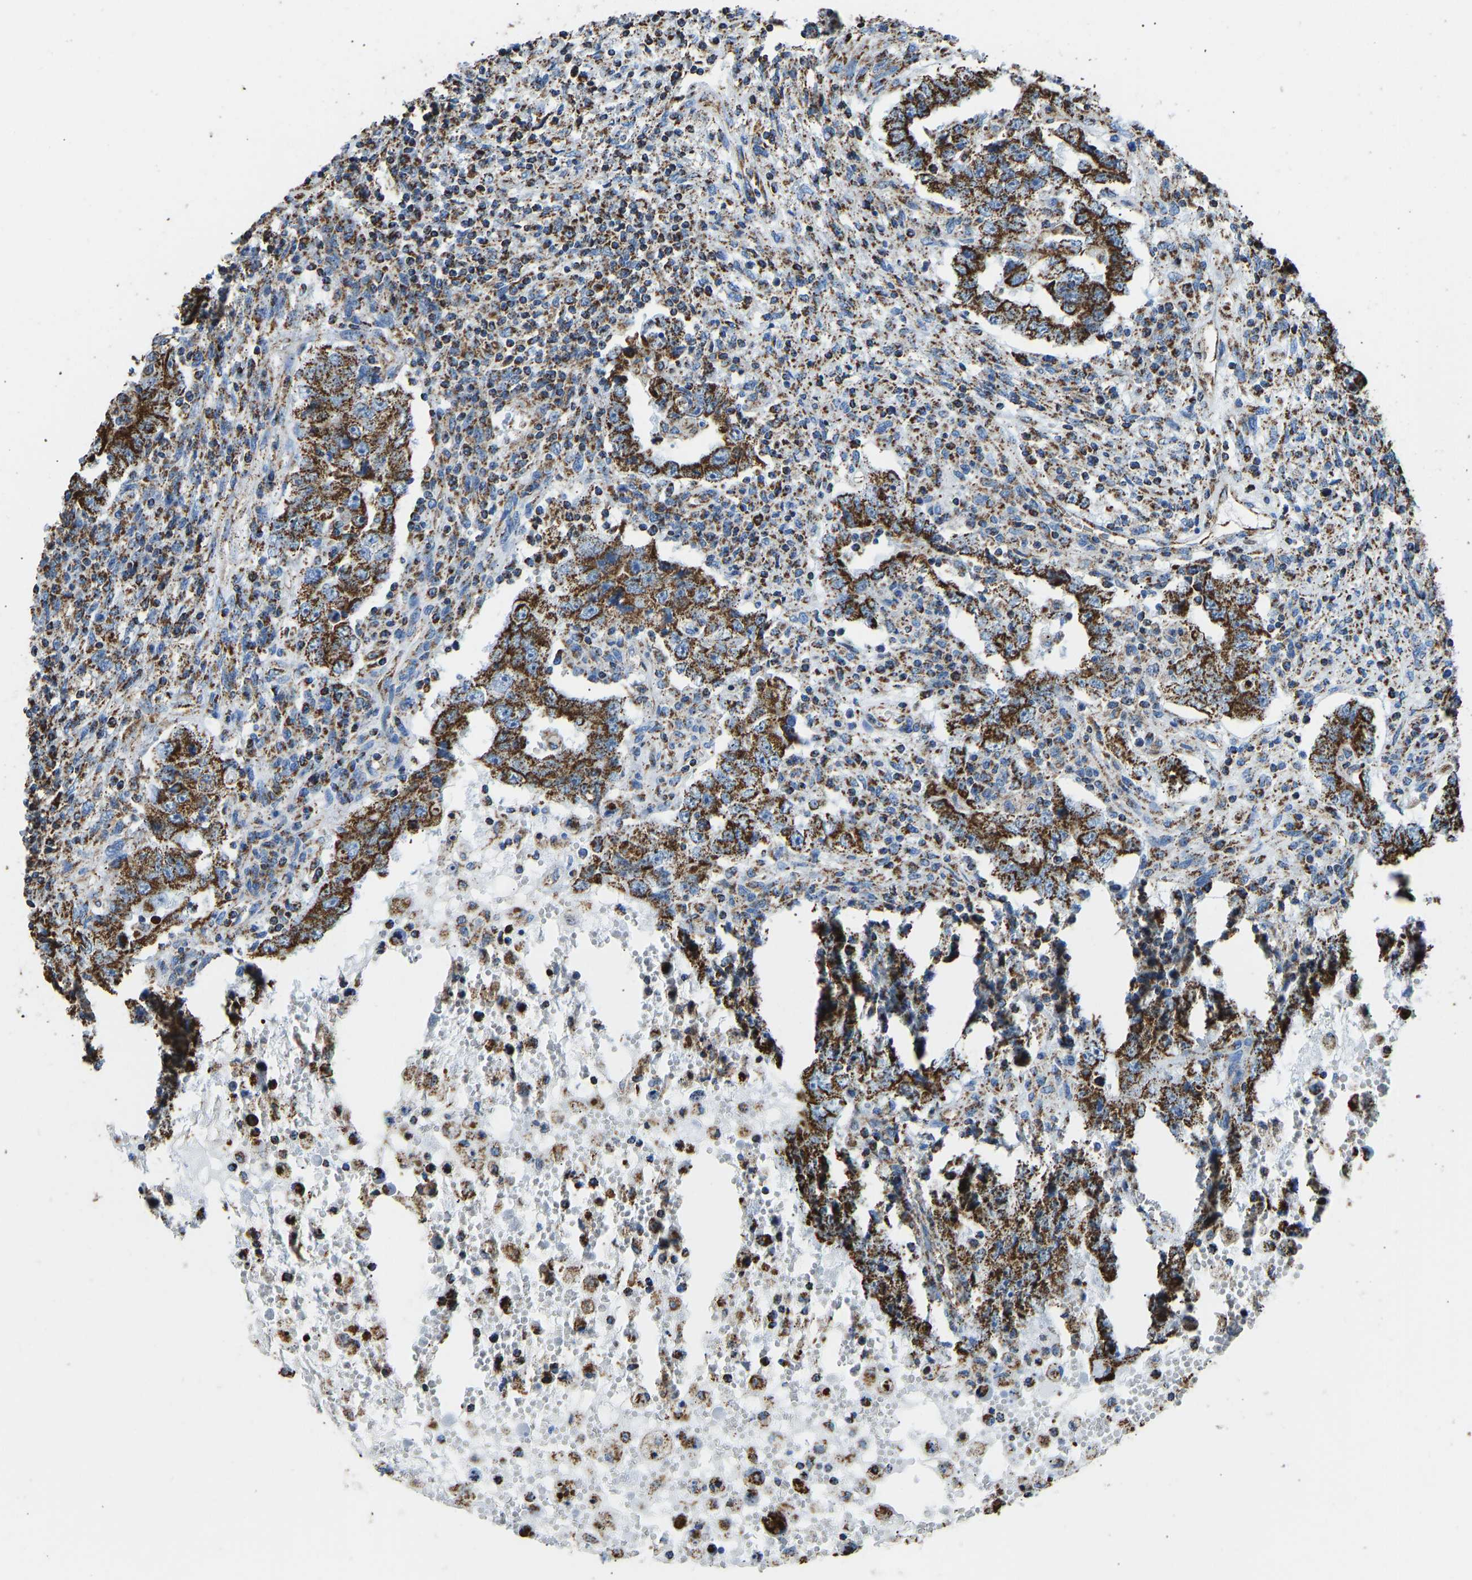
{"staining": {"intensity": "strong", "quantity": ">75%", "location": "cytoplasmic/membranous"}, "tissue": "testis cancer", "cell_type": "Tumor cells", "image_type": "cancer", "snomed": [{"axis": "morphology", "description": "Carcinoma, Embryonal, NOS"}, {"axis": "topography", "description": "Testis"}], "caption": "Brown immunohistochemical staining in embryonal carcinoma (testis) displays strong cytoplasmic/membranous expression in about >75% of tumor cells.", "gene": "IRX6", "patient": {"sex": "male", "age": 26}}